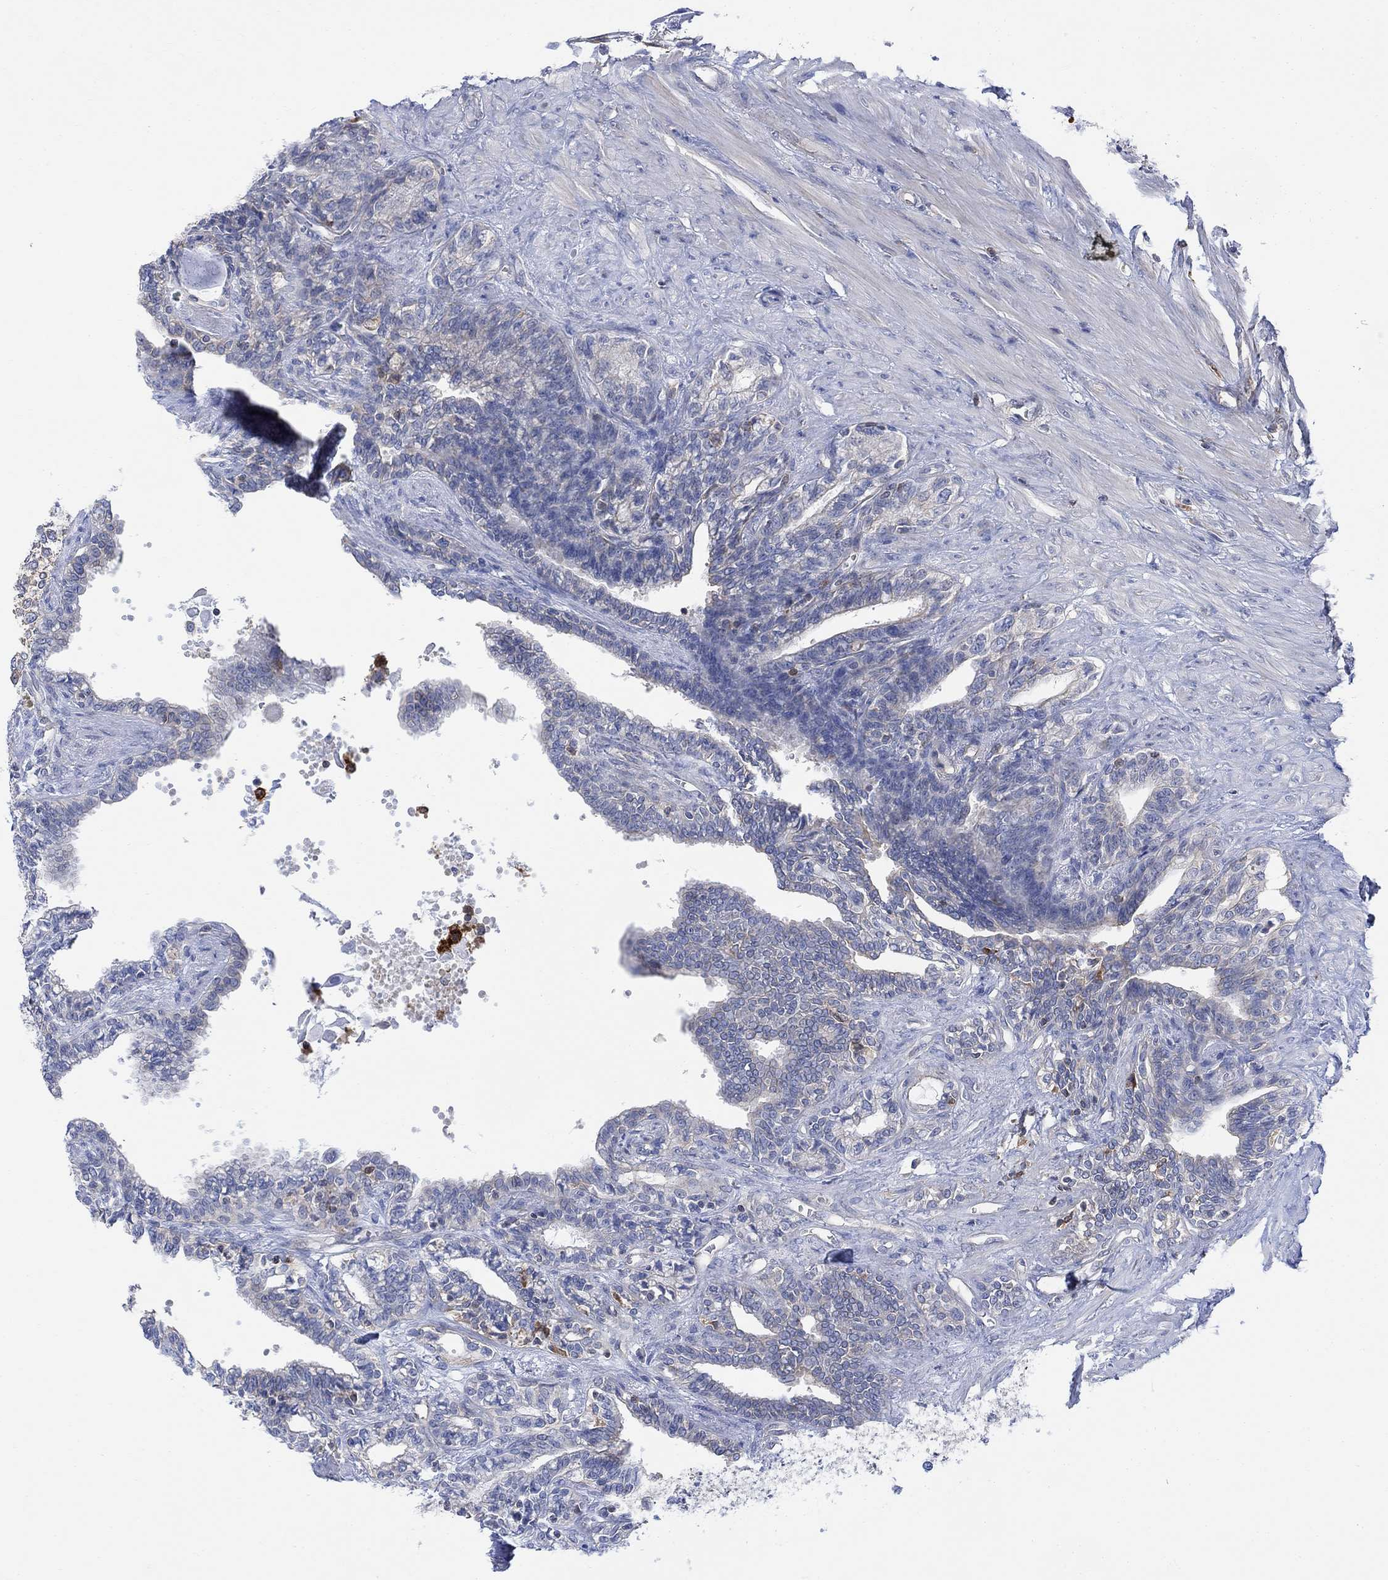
{"staining": {"intensity": "weak", "quantity": "25%-75%", "location": "cytoplasmic/membranous"}, "tissue": "seminal vesicle", "cell_type": "Glandular cells", "image_type": "normal", "snomed": [{"axis": "morphology", "description": "Normal tissue, NOS"}, {"axis": "morphology", "description": "Urothelial carcinoma, NOS"}, {"axis": "topography", "description": "Urinary bladder"}, {"axis": "topography", "description": "Seminal veicle"}], "caption": "IHC (DAB) staining of unremarkable human seminal vesicle demonstrates weak cytoplasmic/membranous protein expression in approximately 25%-75% of glandular cells. (brown staining indicates protein expression, while blue staining denotes nuclei).", "gene": "GBP5", "patient": {"sex": "male", "age": 76}}